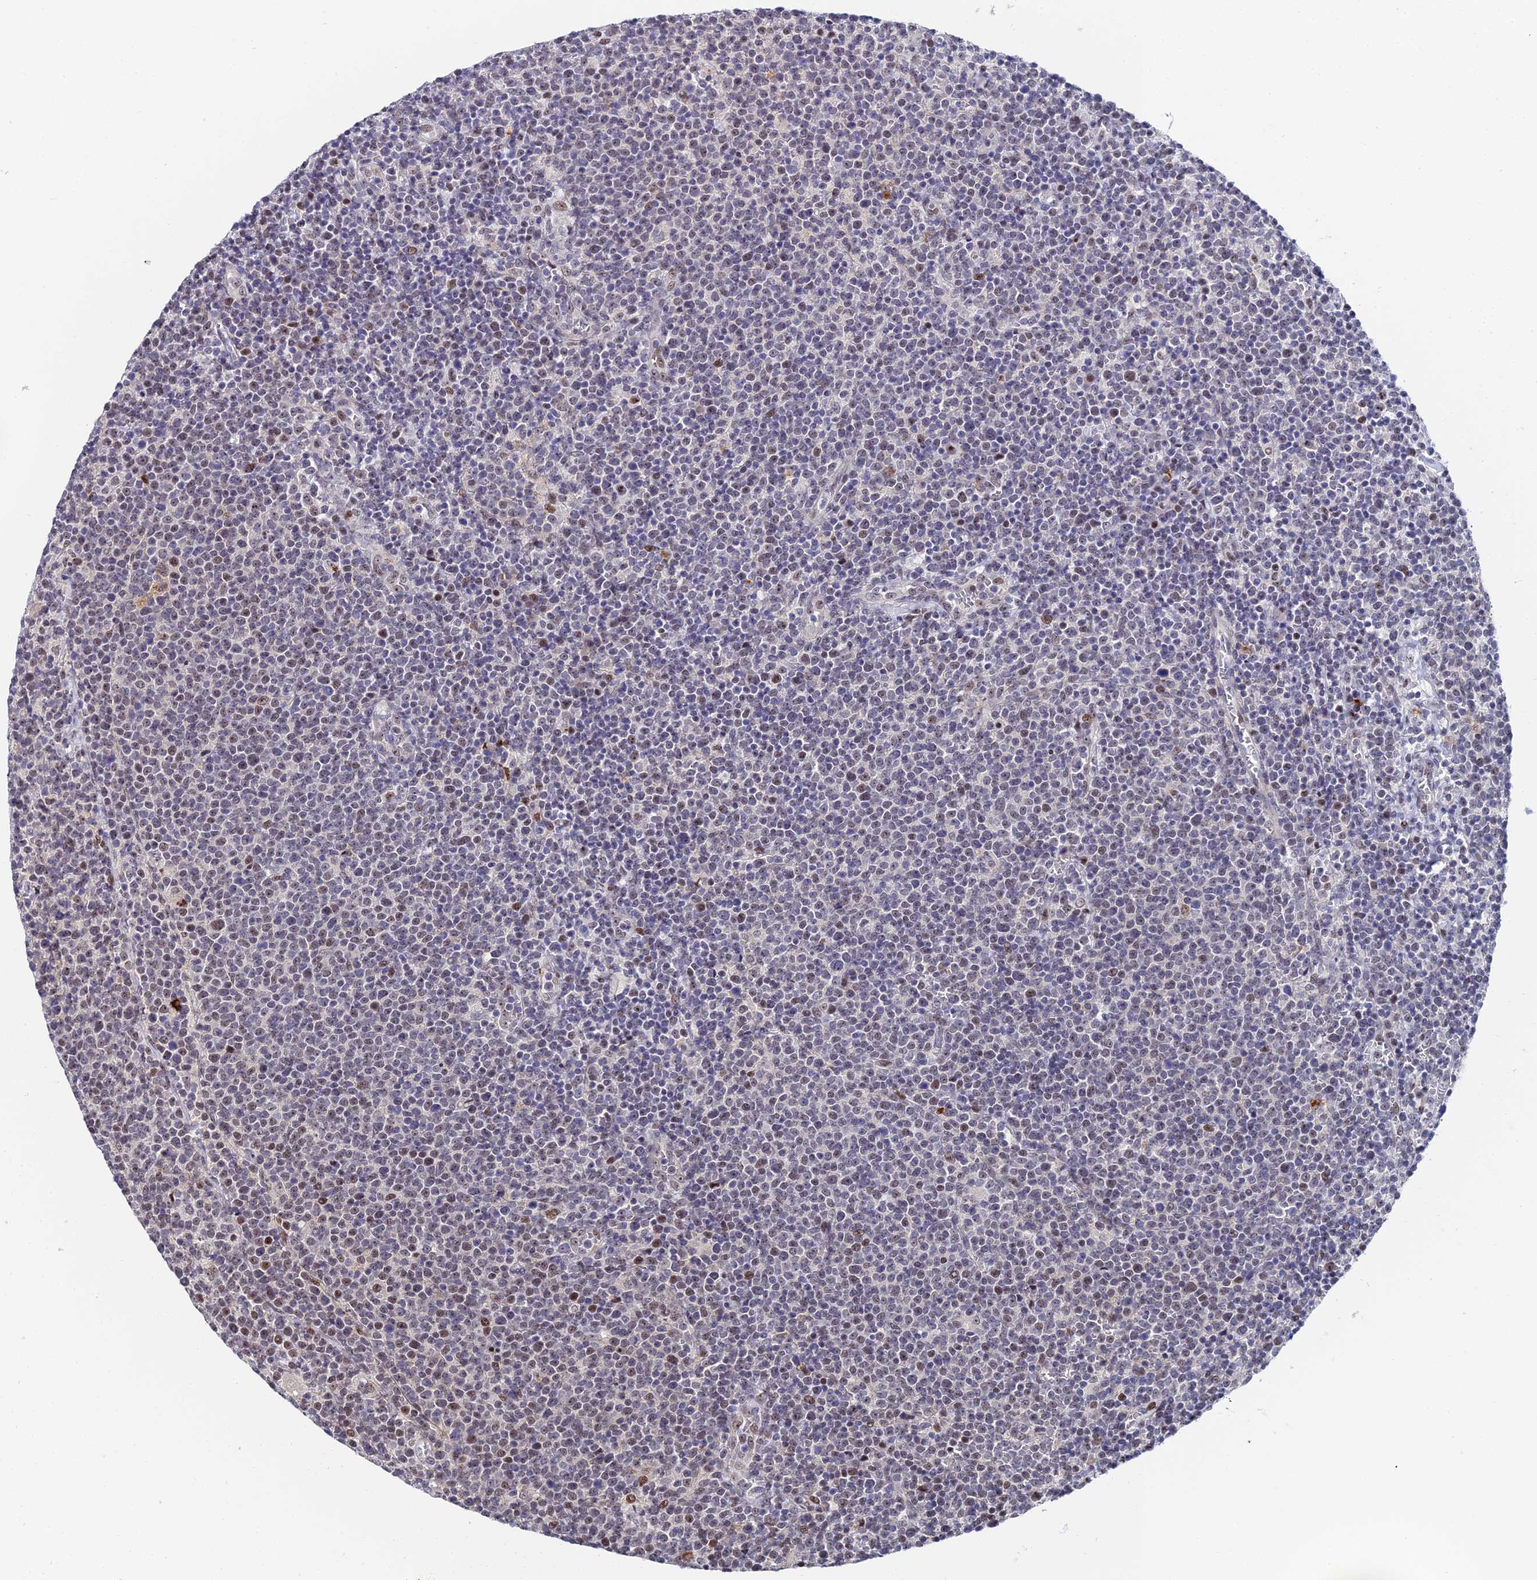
{"staining": {"intensity": "weak", "quantity": "25%-75%", "location": "nuclear"}, "tissue": "lymphoma", "cell_type": "Tumor cells", "image_type": "cancer", "snomed": [{"axis": "morphology", "description": "Malignant lymphoma, non-Hodgkin's type, High grade"}, {"axis": "topography", "description": "Lymph node"}], "caption": "Protein expression analysis of malignant lymphoma, non-Hodgkin's type (high-grade) reveals weak nuclear staining in about 25%-75% of tumor cells.", "gene": "TIFA", "patient": {"sex": "male", "age": 61}}